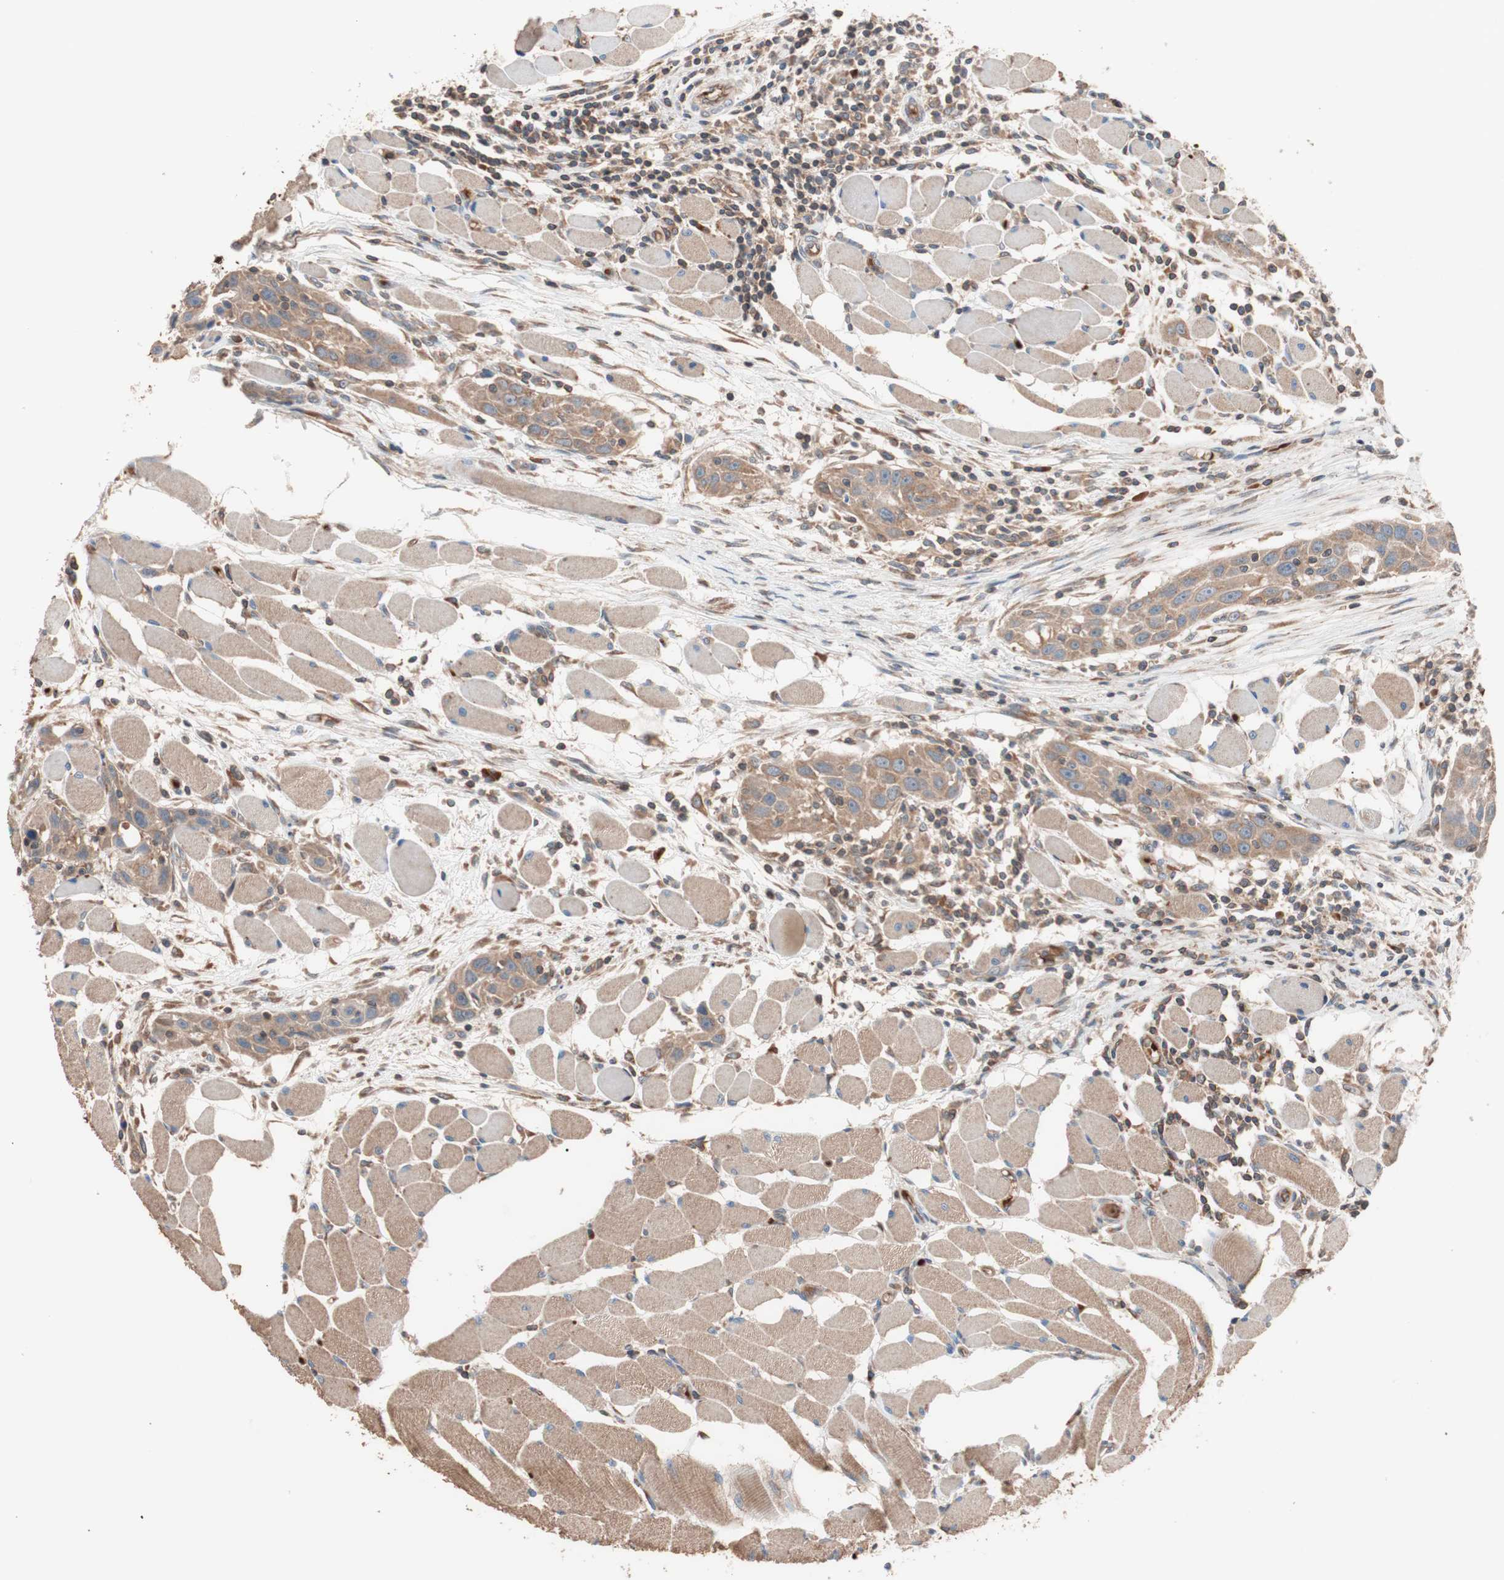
{"staining": {"intensity": "moderate", "quantity": ">75%", "location": "cytoplasmic/membranous"}, "tissue": "head and neck cancer", "cell_type": "Tumor cells", "image_type": "cancer", "snomed": [{"axis": "morphology", "description": "Squamous cell carcinoma, NOS"}, {"axis": "topography", "description": "Oral tissue"}, {"axis": "topography", "description": "Head-Neck"}], "caption": "Head and neck cancer (squamous cell carcinoma) tissue demonstrates moderate cytoplasmic/membranous positivity in about >75% of tumor cells (DAB (3,3'-diaminobenzidine) IHC with brightfield microscopy, high magnification).", "gene": "GLYCTK", "patient": {"sex": "female", "age": 50}}